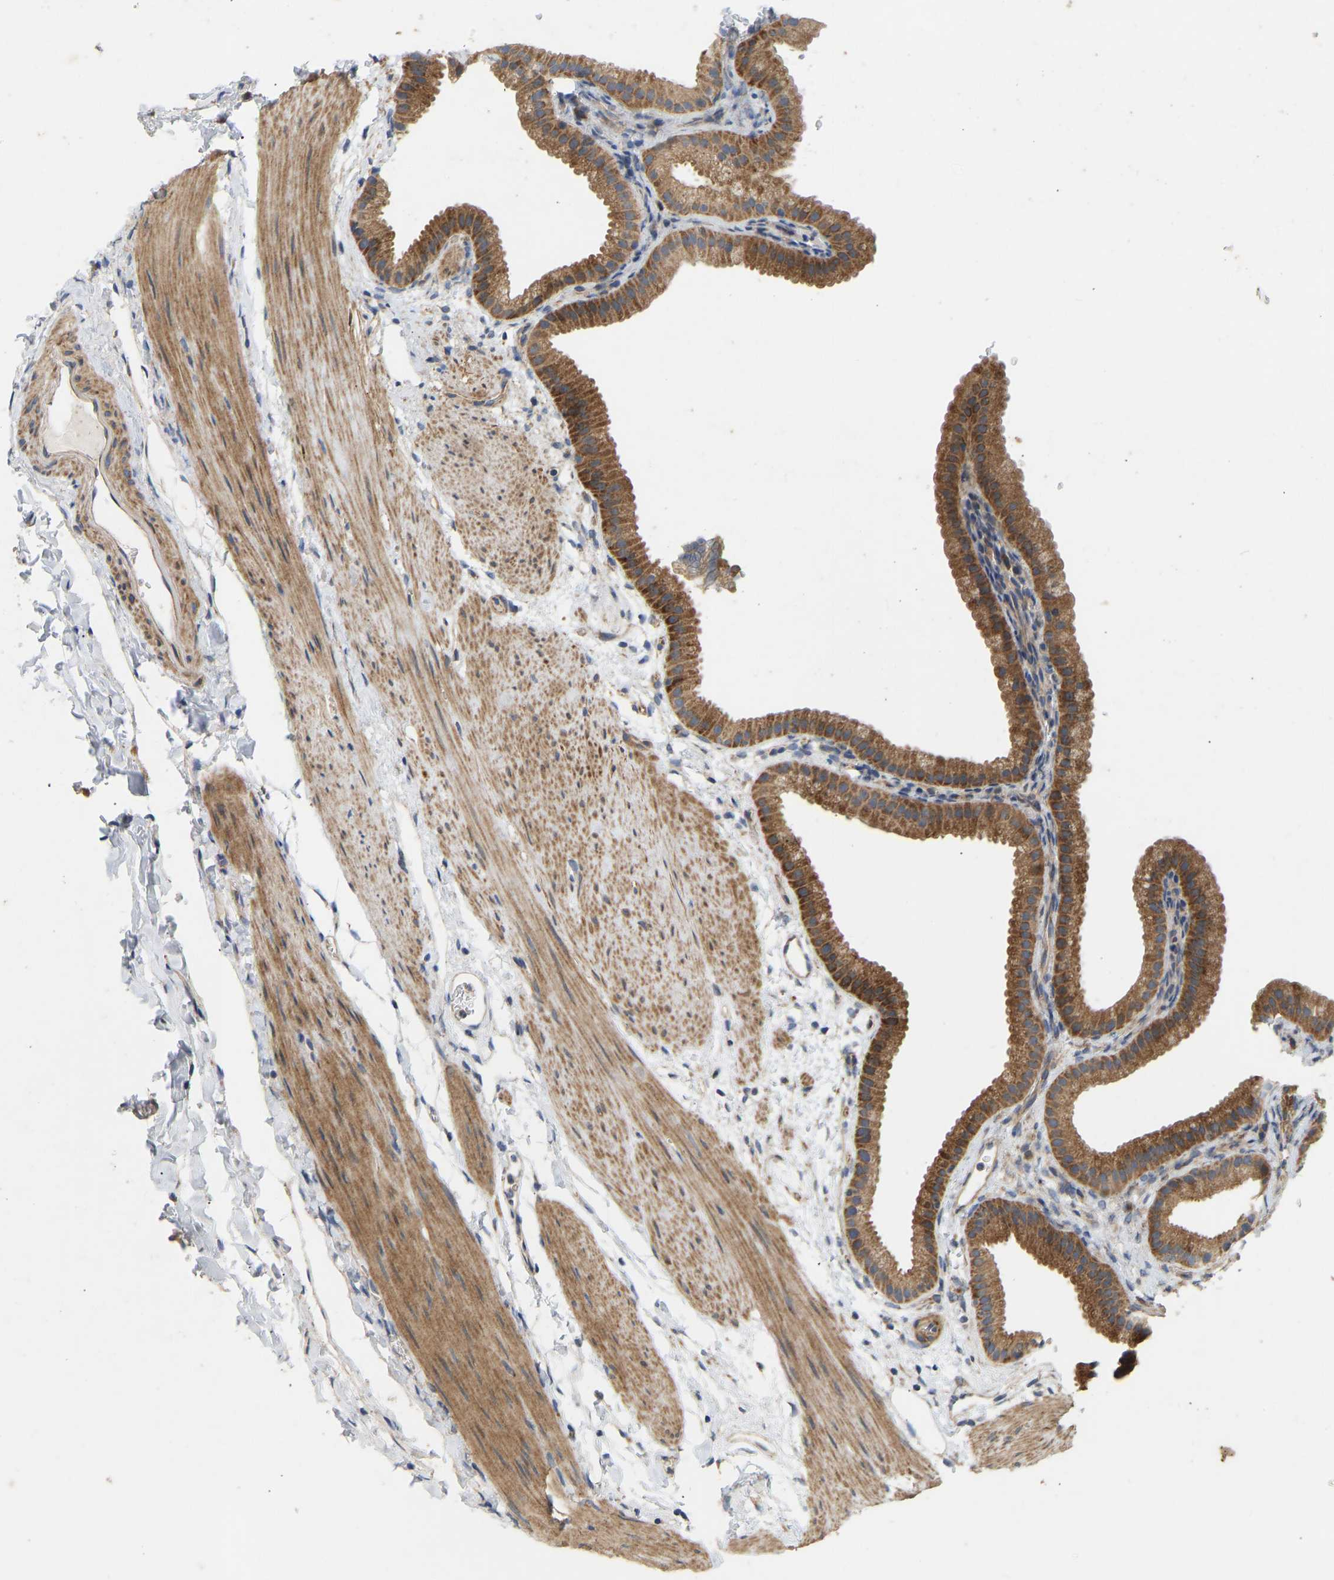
{"staining": {"intensity": "strong", "quantity": ">75%", "location": "cytoplasmic/membranous"}, "tissue": "gallbladder", "cell_type": "Glandular cells", "image_type": "normal", "snomed": [{"axis": "morphology", "description": "Normal tissue, NOS"}, {"axis": "topography", "description": "Gallbladder"}], "caption": "Brown immunohistochemical staining in normal gallbladder displays strong cytoplasmic/membranous expression in approximately >75% of glandular cells.", "gene": "HACD2", "patient": {"sex": "female", "age": 64}}